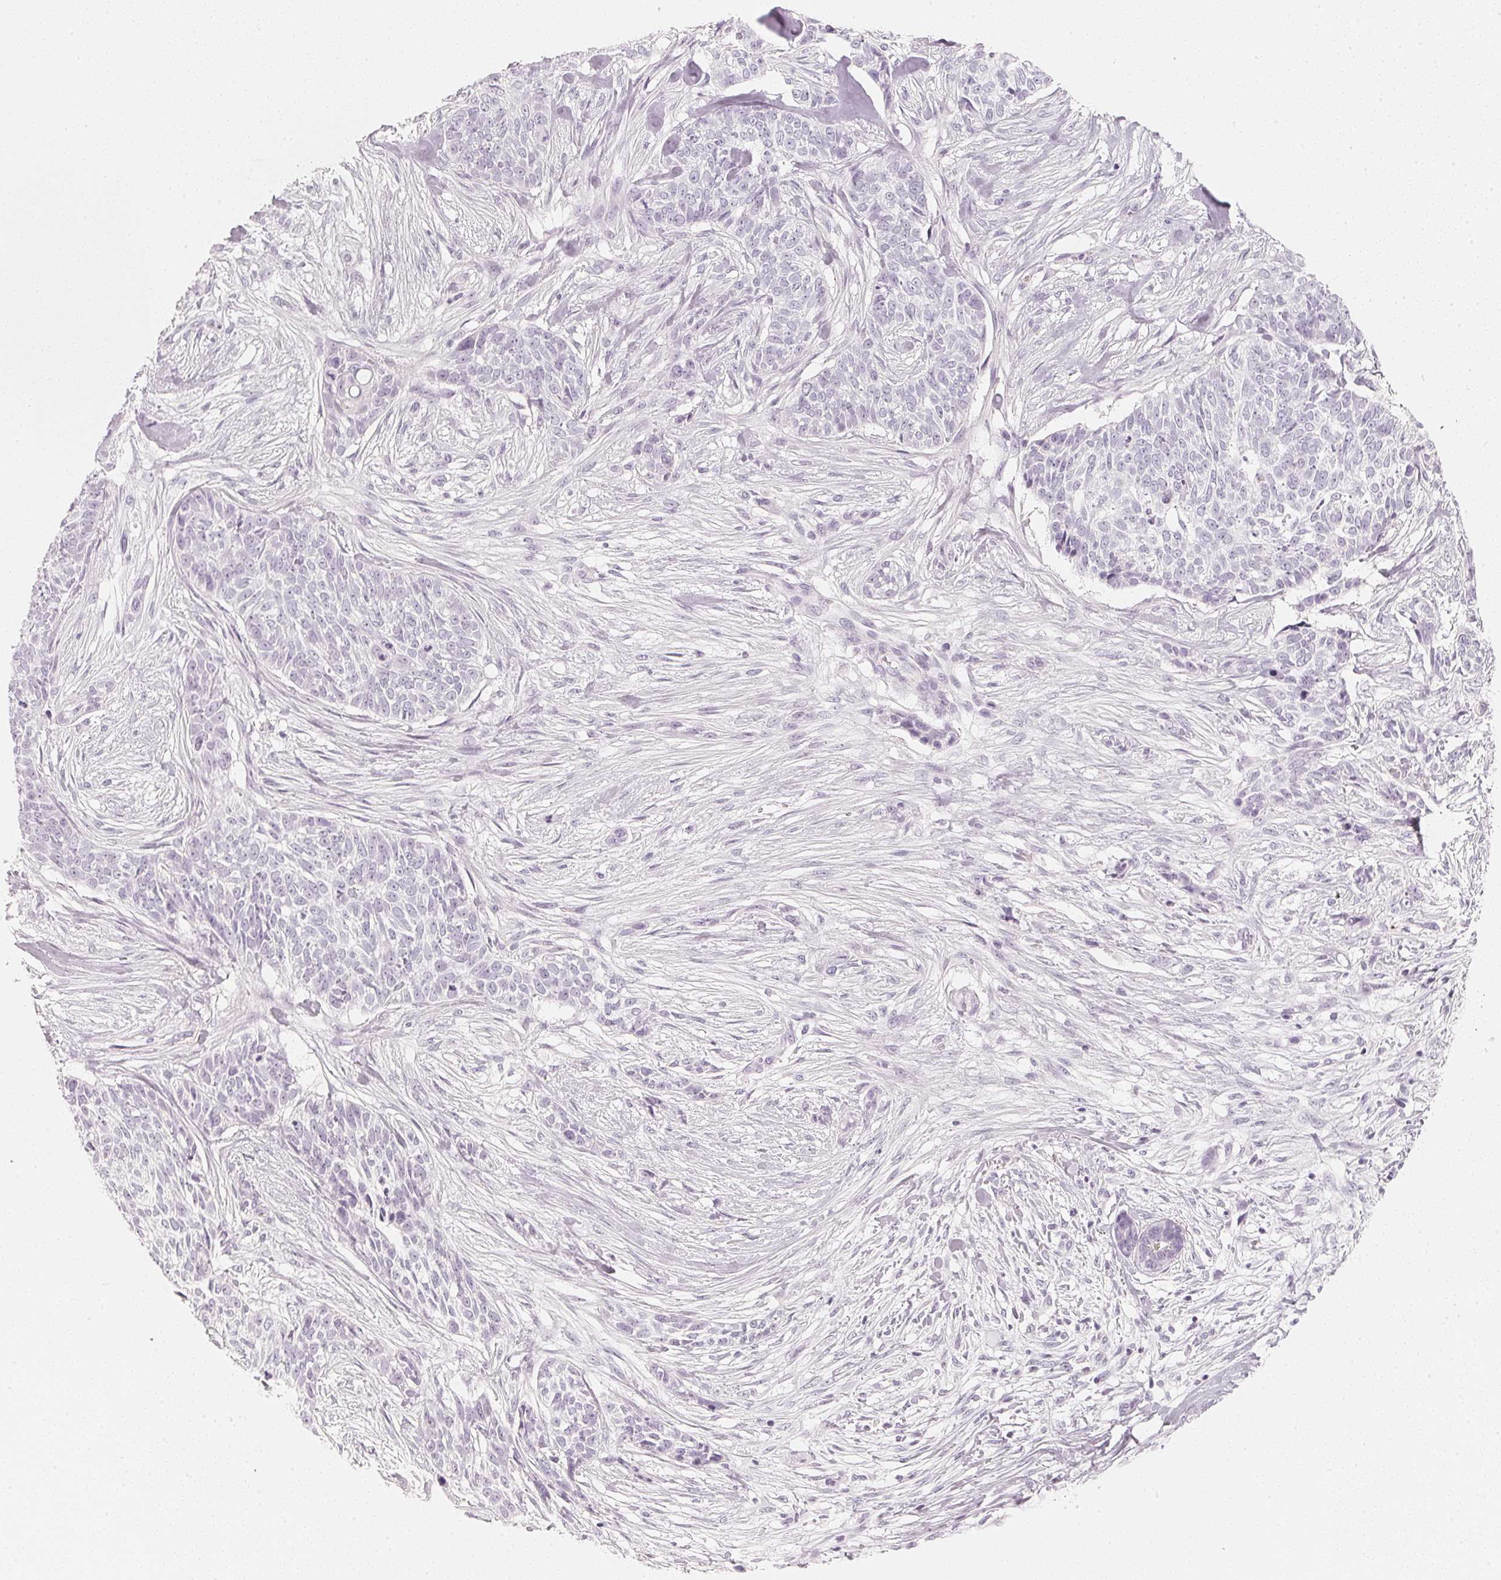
{"staining": {"intensity": "negative", "quantity": "none", "location": "none"}, "tissue": "skin cancer", "cell_type": "Tumor cells", "image_type": "cancer", "snomed": [{"axis": "morphology", "description": "Basal cell carcinoma"}, {"axis": "topography", "description": "Skin"}], "caption": "Photomicrograph shows no protein positivity in tumor cells of skin cancer (basal cell carcinoma) tissue.", "gene": "SLC22A8", "patient": {"sex": "male", "age": 74}}